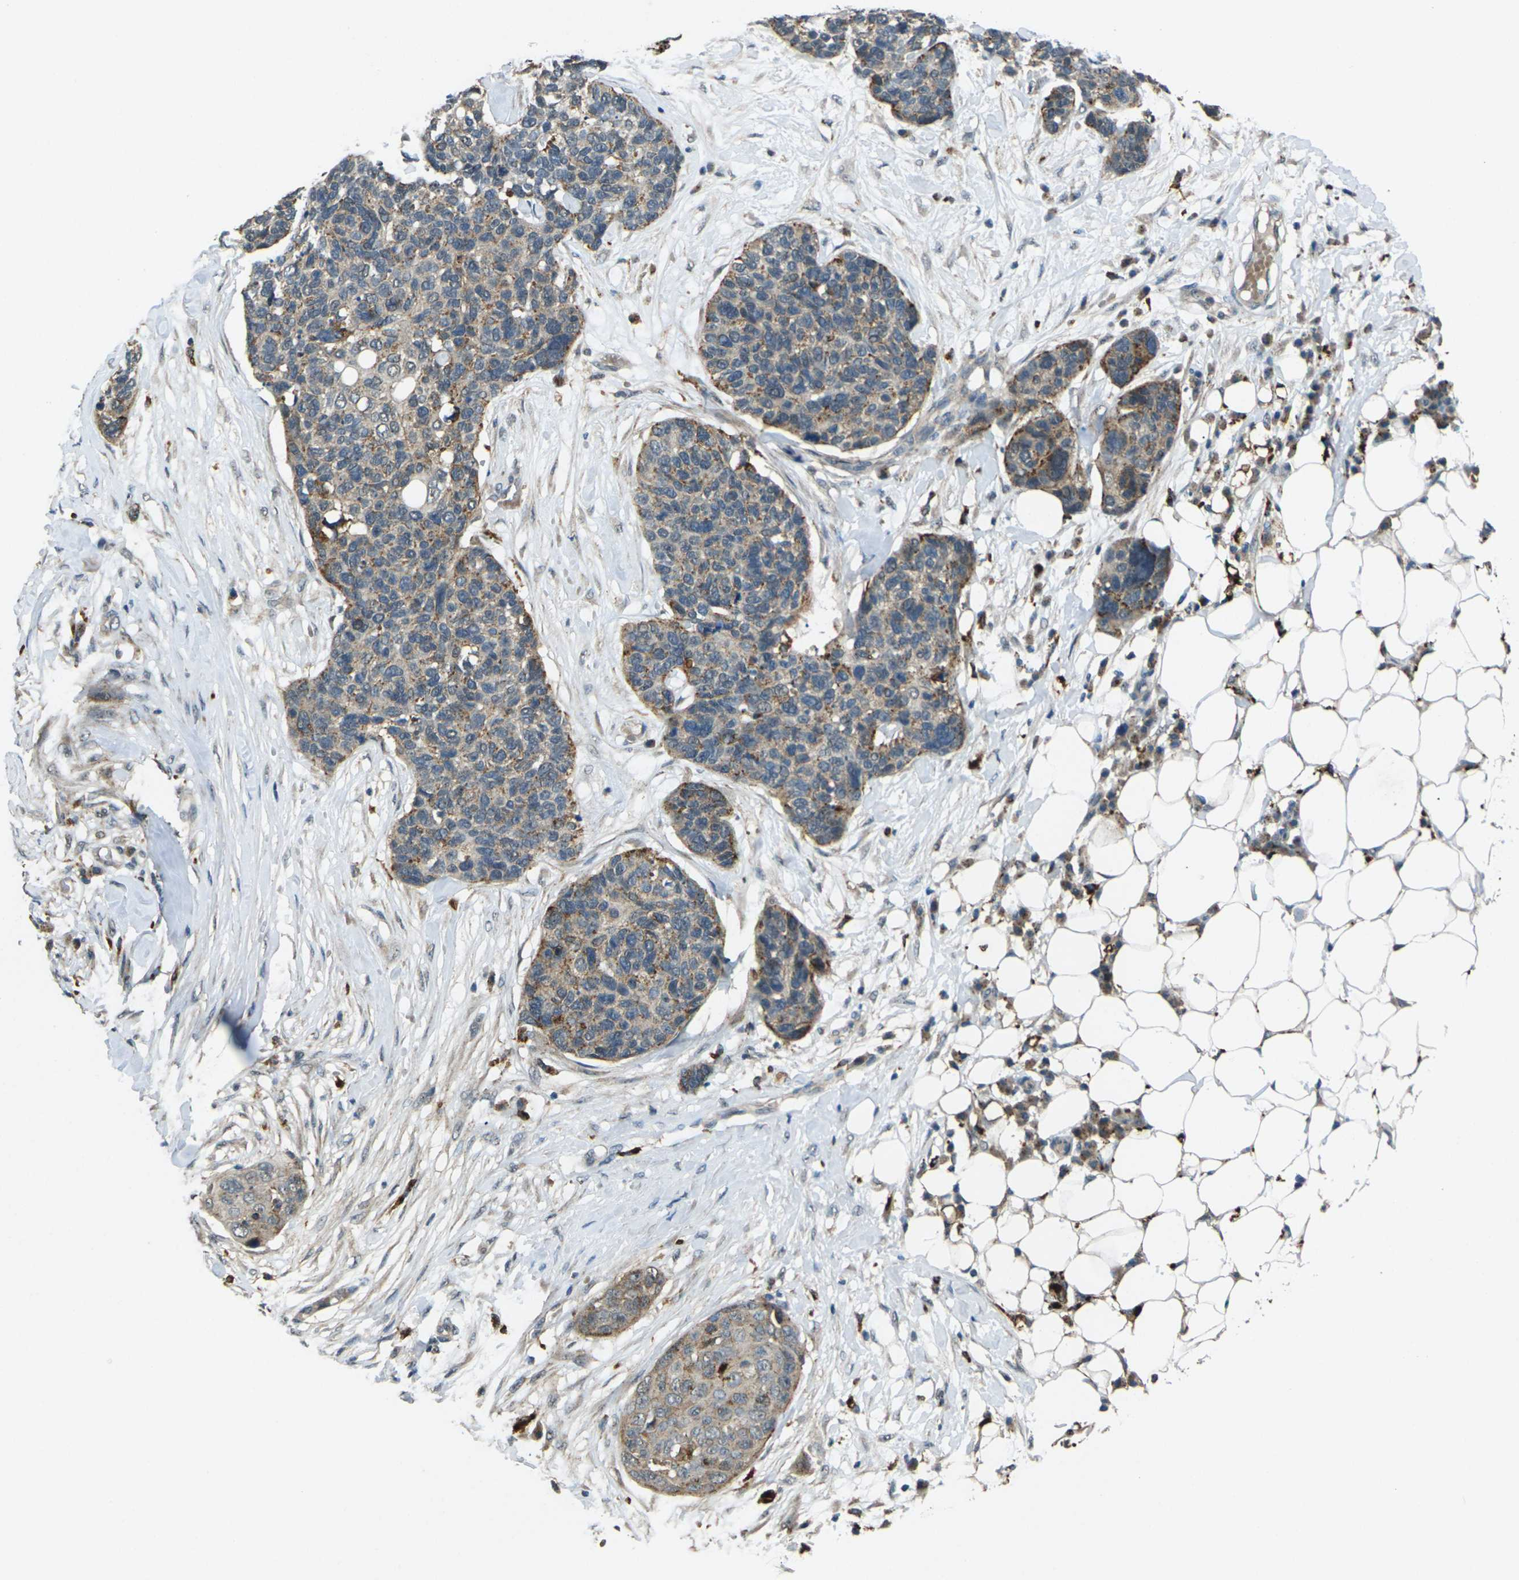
{"staining": {"intensity": "moderate", "quantity": "25%-75%", "location": "cytoplasmic/membranous"}, "tissue": "skin cancer", "cell_type": "Tumor cells", "image_type": "cancer", "snomed": [{"axis": "morphology", "description": "Squamous cell carcinoma in situ, NOS"}, {"axis": "morphology", "description": "Squamous cell carcinoma, NOS"}, {"axis": "topography", "description": "Skin"}], "caption": "Skin squamous cell carcinoma in situ stained with DAB (3,3'-diaminobenzidine) immunohistochemistry (IHC) reveals medium levels of moderate cytoplasmic/membranous positivity in about 25%-75% of tumor cells.", "gene": "SLC31A2", "patient": {"sex": "male", "age": 93}}